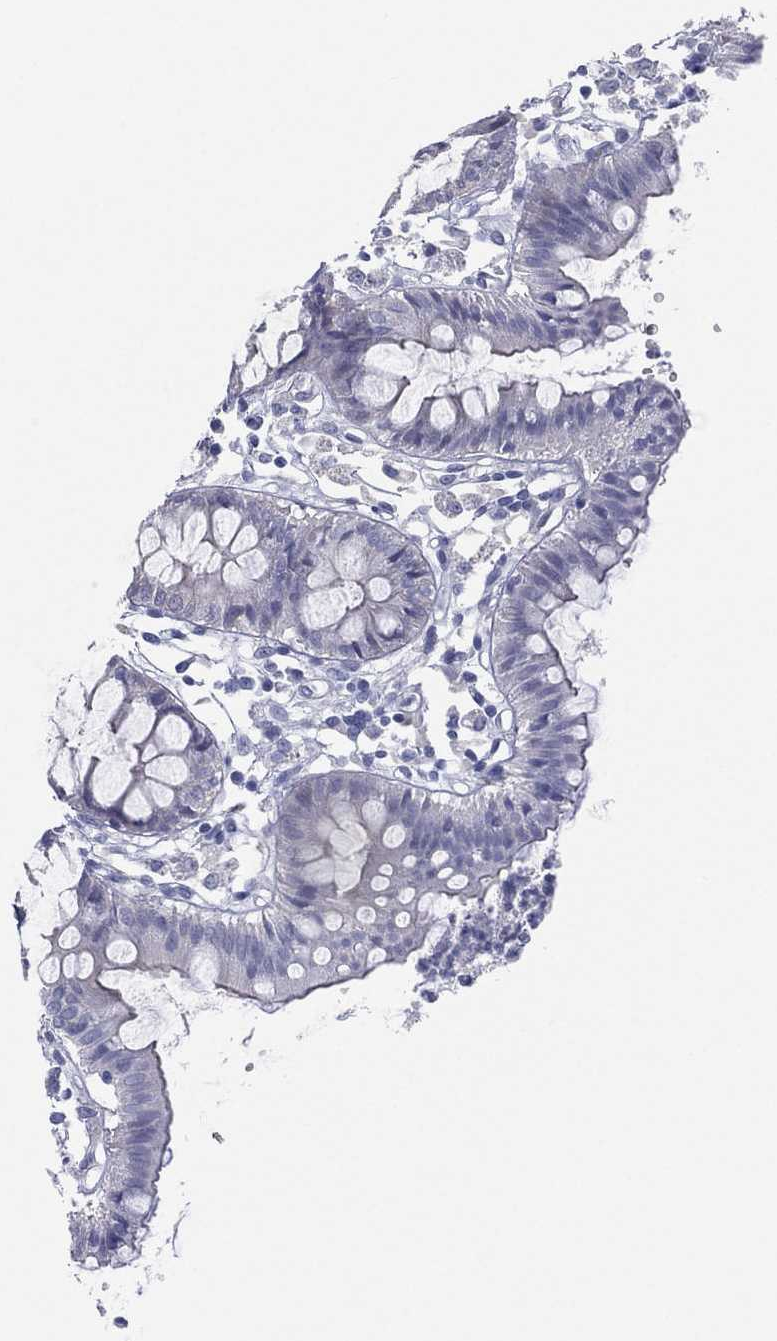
{"staining": {"intensity": "negative", "quantity": "none", "location": "none"}, "tissue": "colon", "cell_type": "Endothelial cells", "image_type": "normal", "snomed": [{"axis": "morphology", "description": "Normal tissue, NOS"}, {"axis": "topography", "description": "Colon"}], "caption": "IHC of benign human colon demonstrates no staining in endothelial cells.", "gene": "C5orf46", "patient": {"sex": "female", "age": 84}}